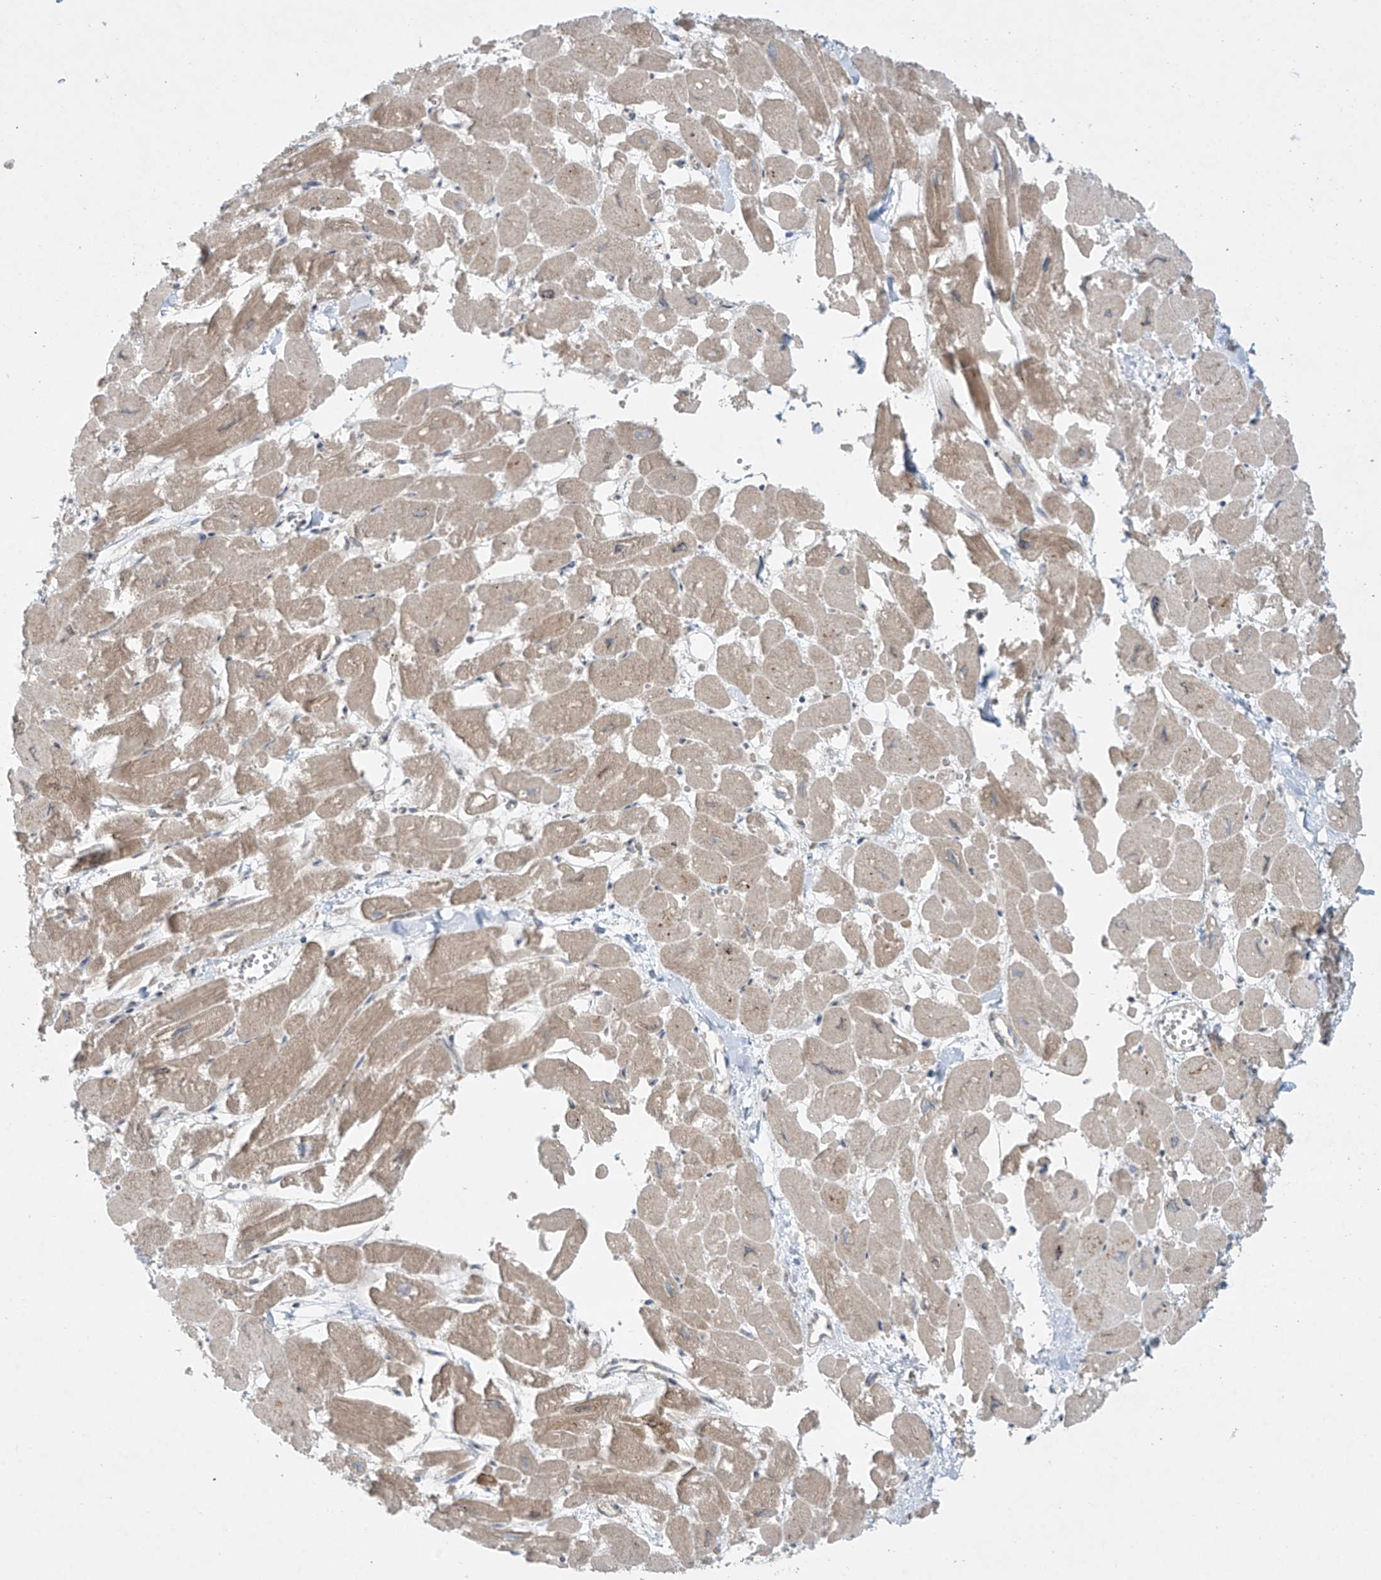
{"staining": {"intensity": "moderate", "quantity": ">75%", "location": "cytoplasmic/membranous"}, "tissue": "heart muscle", "cell_type": "Cardiomyocytes", "image_type": "normal", "snomed": [{"axis": "morphology", "description": "Normal tissue, NOS"}, {"axis": "topography", "description": "Heart"}], "caption": "The immunohistochemical stain labels moderate cytoplasmic/membranous positivity in cardiomyocytes of unremarkable heart muscle. (DAB (3,3'-diaminobenzidine) IHC, brown staining for protein, blue staining for nuclei).", "gene": "PPAT", "patient": {"sex": "male", "age": 54}}